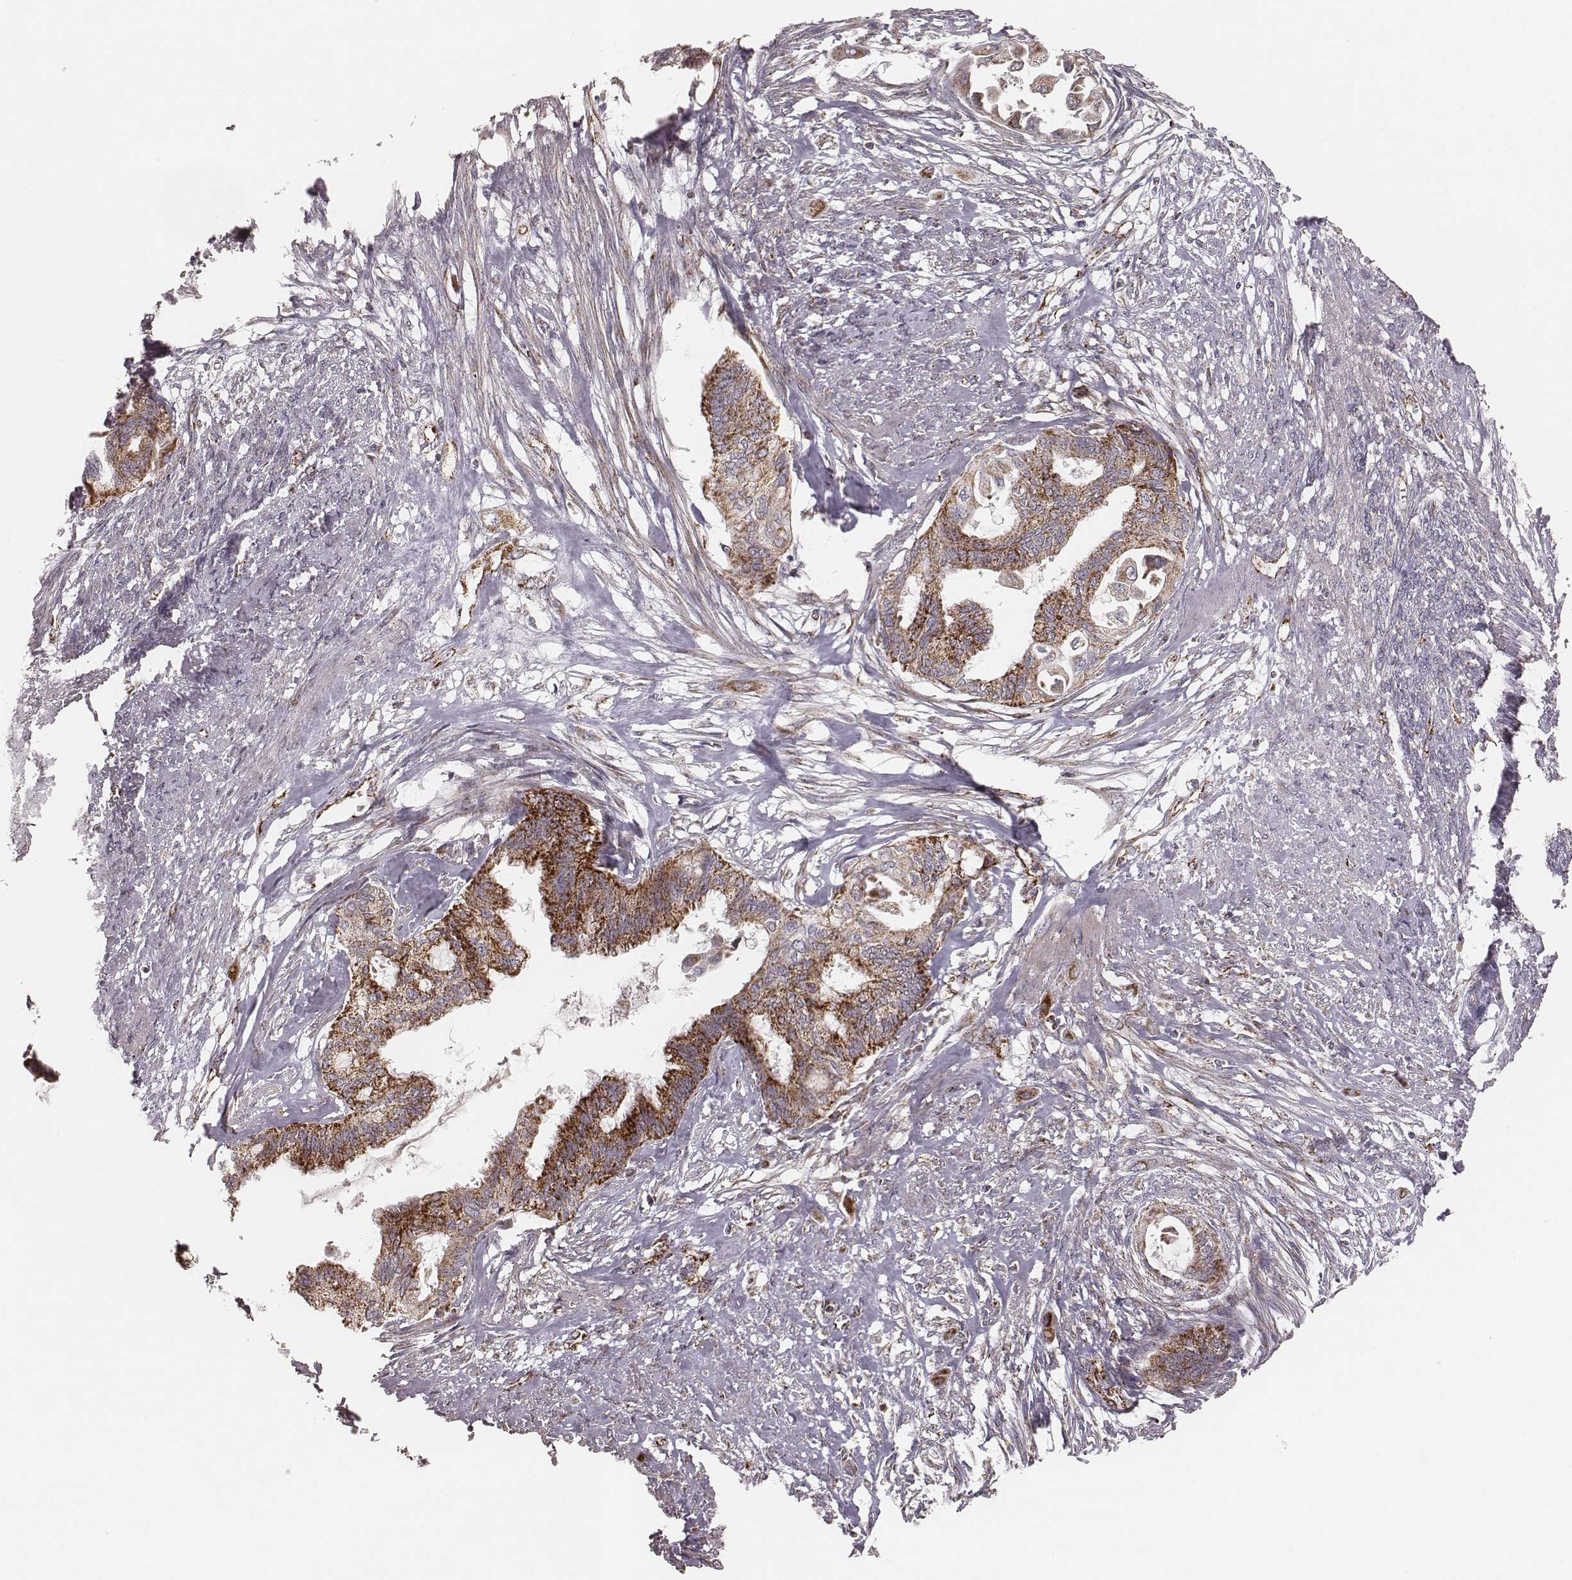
{"staining": {"intensity": "strong", "quantity": ">75%", "location": "cytoplasmic/membranous"}, "tissue": "endometrial cancer", "cell_type": "Tumor cells", "image_type": "cancer", "snomed": [{"axis": "morphology", "description": "Adenocarcinoma, NOS"}, {"axis": "topography", "description": "Endometrium"}], "caption": "Human endometrial adenocarcinoma stained with a protein marker reveals strong staining in tumor cells.", "gene": "TUFM", "patient": {"sex": "female", "age": 86}}